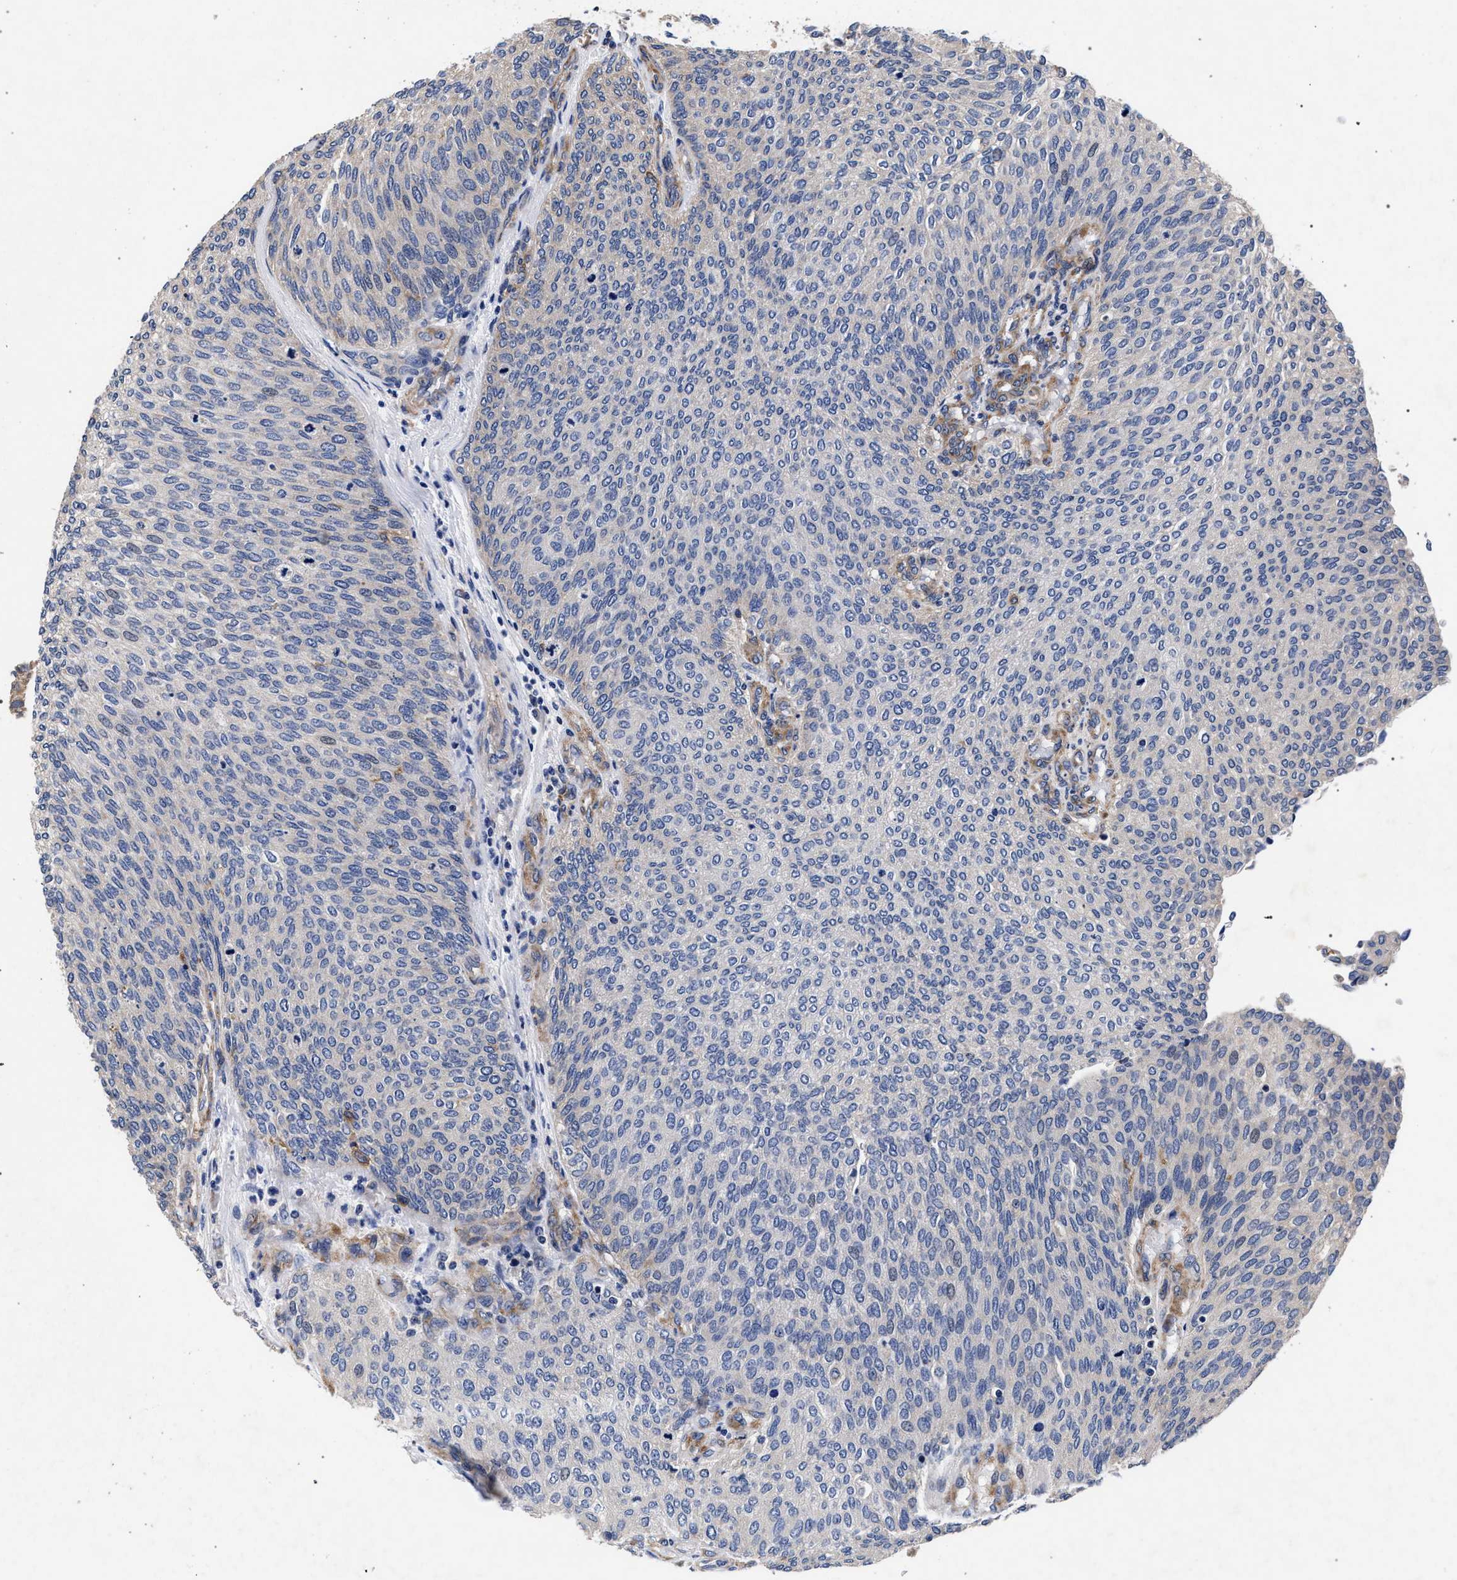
{"staining": {"intensity": "negative", "quantity": "none", "location": "none"}, "tissue": "urothelial cancer", "cell_type": "Tumor cells", "image_type": "cancer", "snomed": [{"axis": "morphology", "description": "Urothelial carcinoma, Low grade"}, {"axis": "topography", "description": "Urinary bladder"}], "caption": "An immunohistochemistry (IHC) micrograph of urothelial cancer is shown. There is no staining in tumor cells of urothelial cancer.", "gene": "CFAP95", "patient": {"sex": "female", "age": 79}}